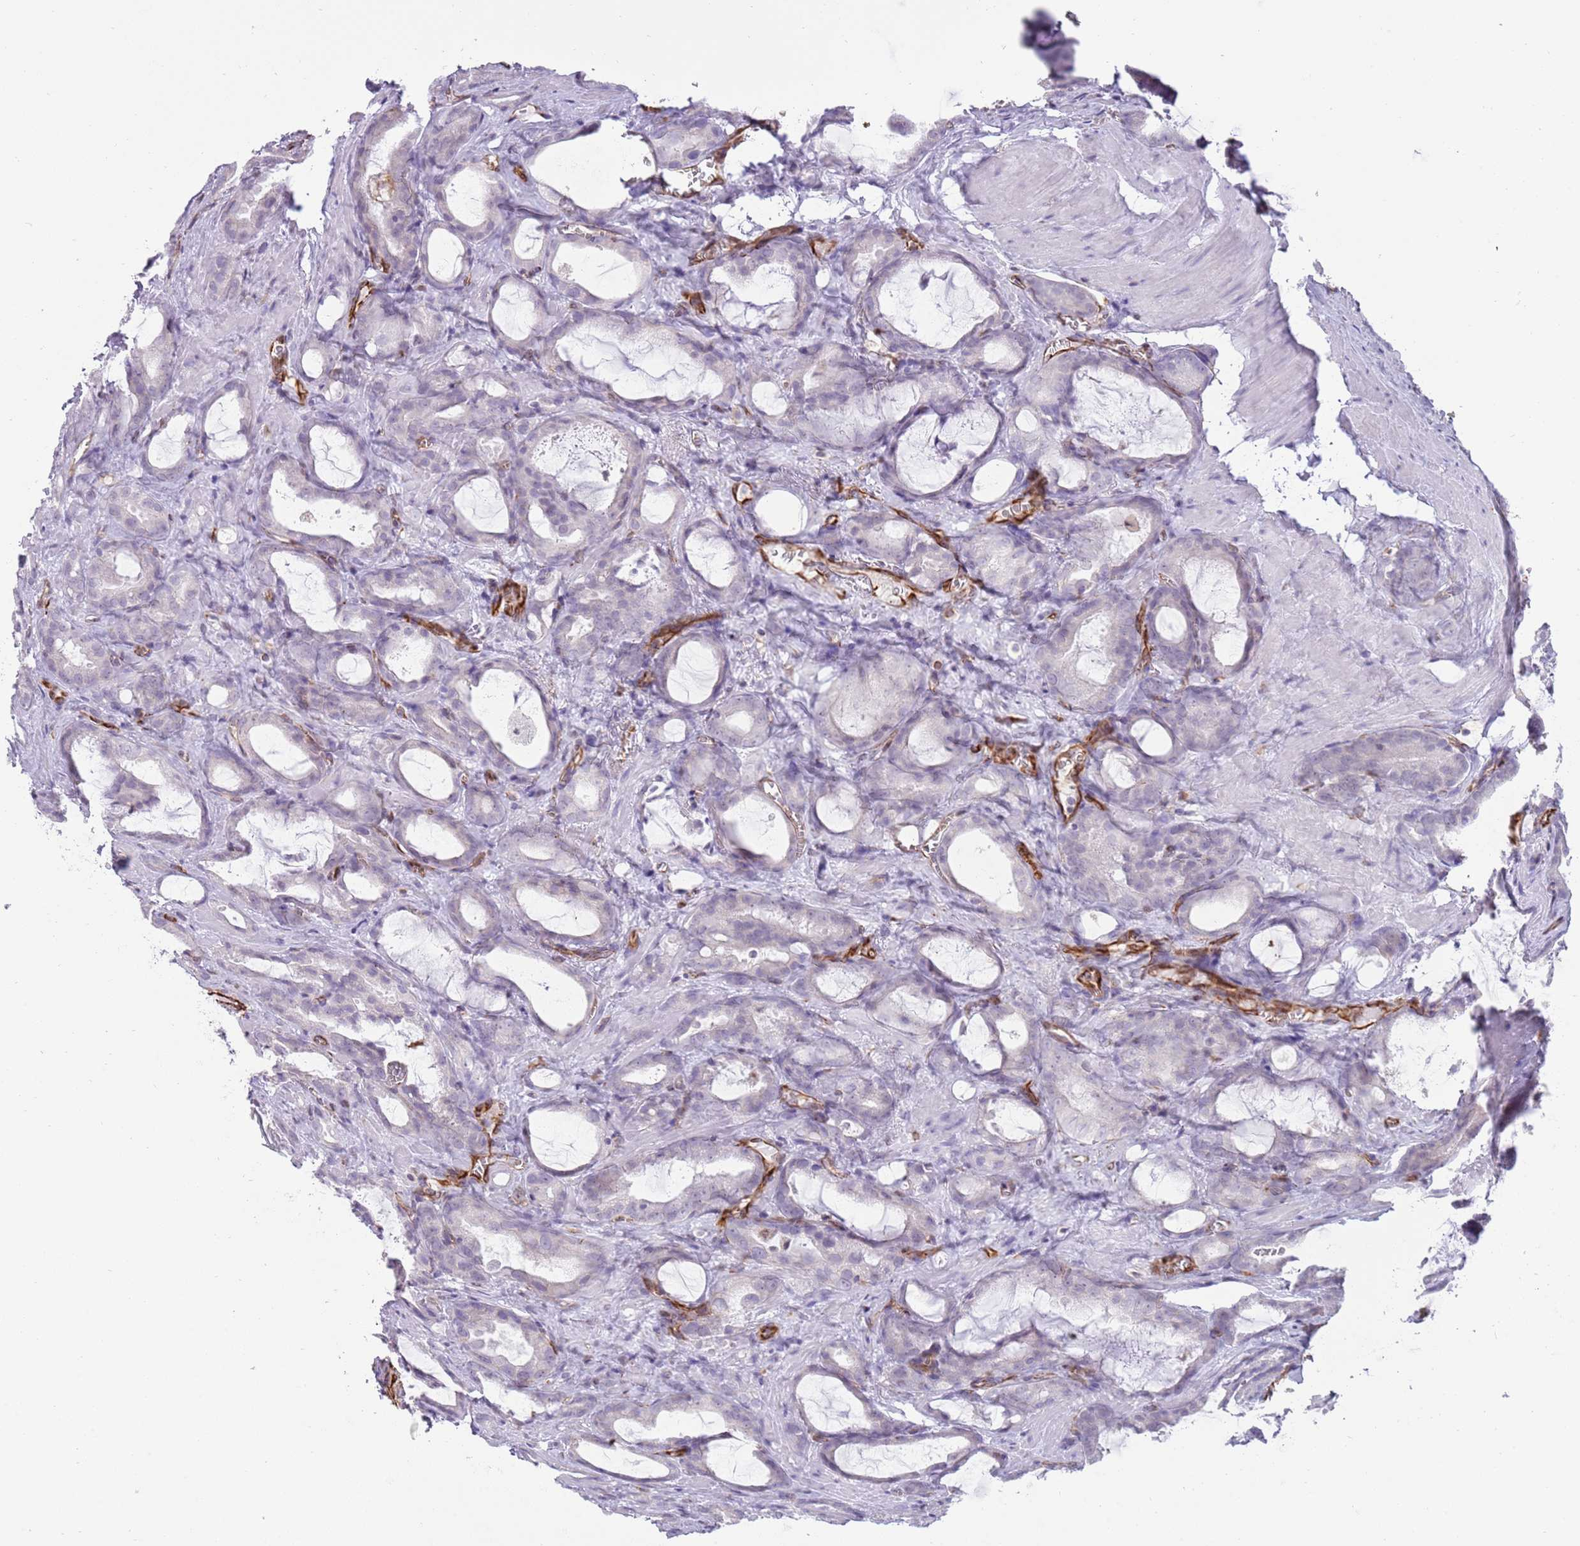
{"staining": {"intensity": "negative", "quantity": "none", "location": "none"}, "tissue": "prostate cancer", "cell_type": "Tumor cells", "image_type": "cancer", "snomed": [{"axis": "morphology", "description": "Adenocarcinoma, High grade"}, {"axis": "topography", "description": "Prostate"}], "caption": "This is a histopathology image of immunohistochemistry (IHC) staining of prostate adenocarcinoma (high-grade), which shows no staining in tumor cells. The staining was performed using DAB to visualize the protein expression in brown, while the nuclei were stained in blue with hematoxylin (Magnification: 20x).", "gene": "NBPF3", "patient": {"sex": "male", "age": 72}}